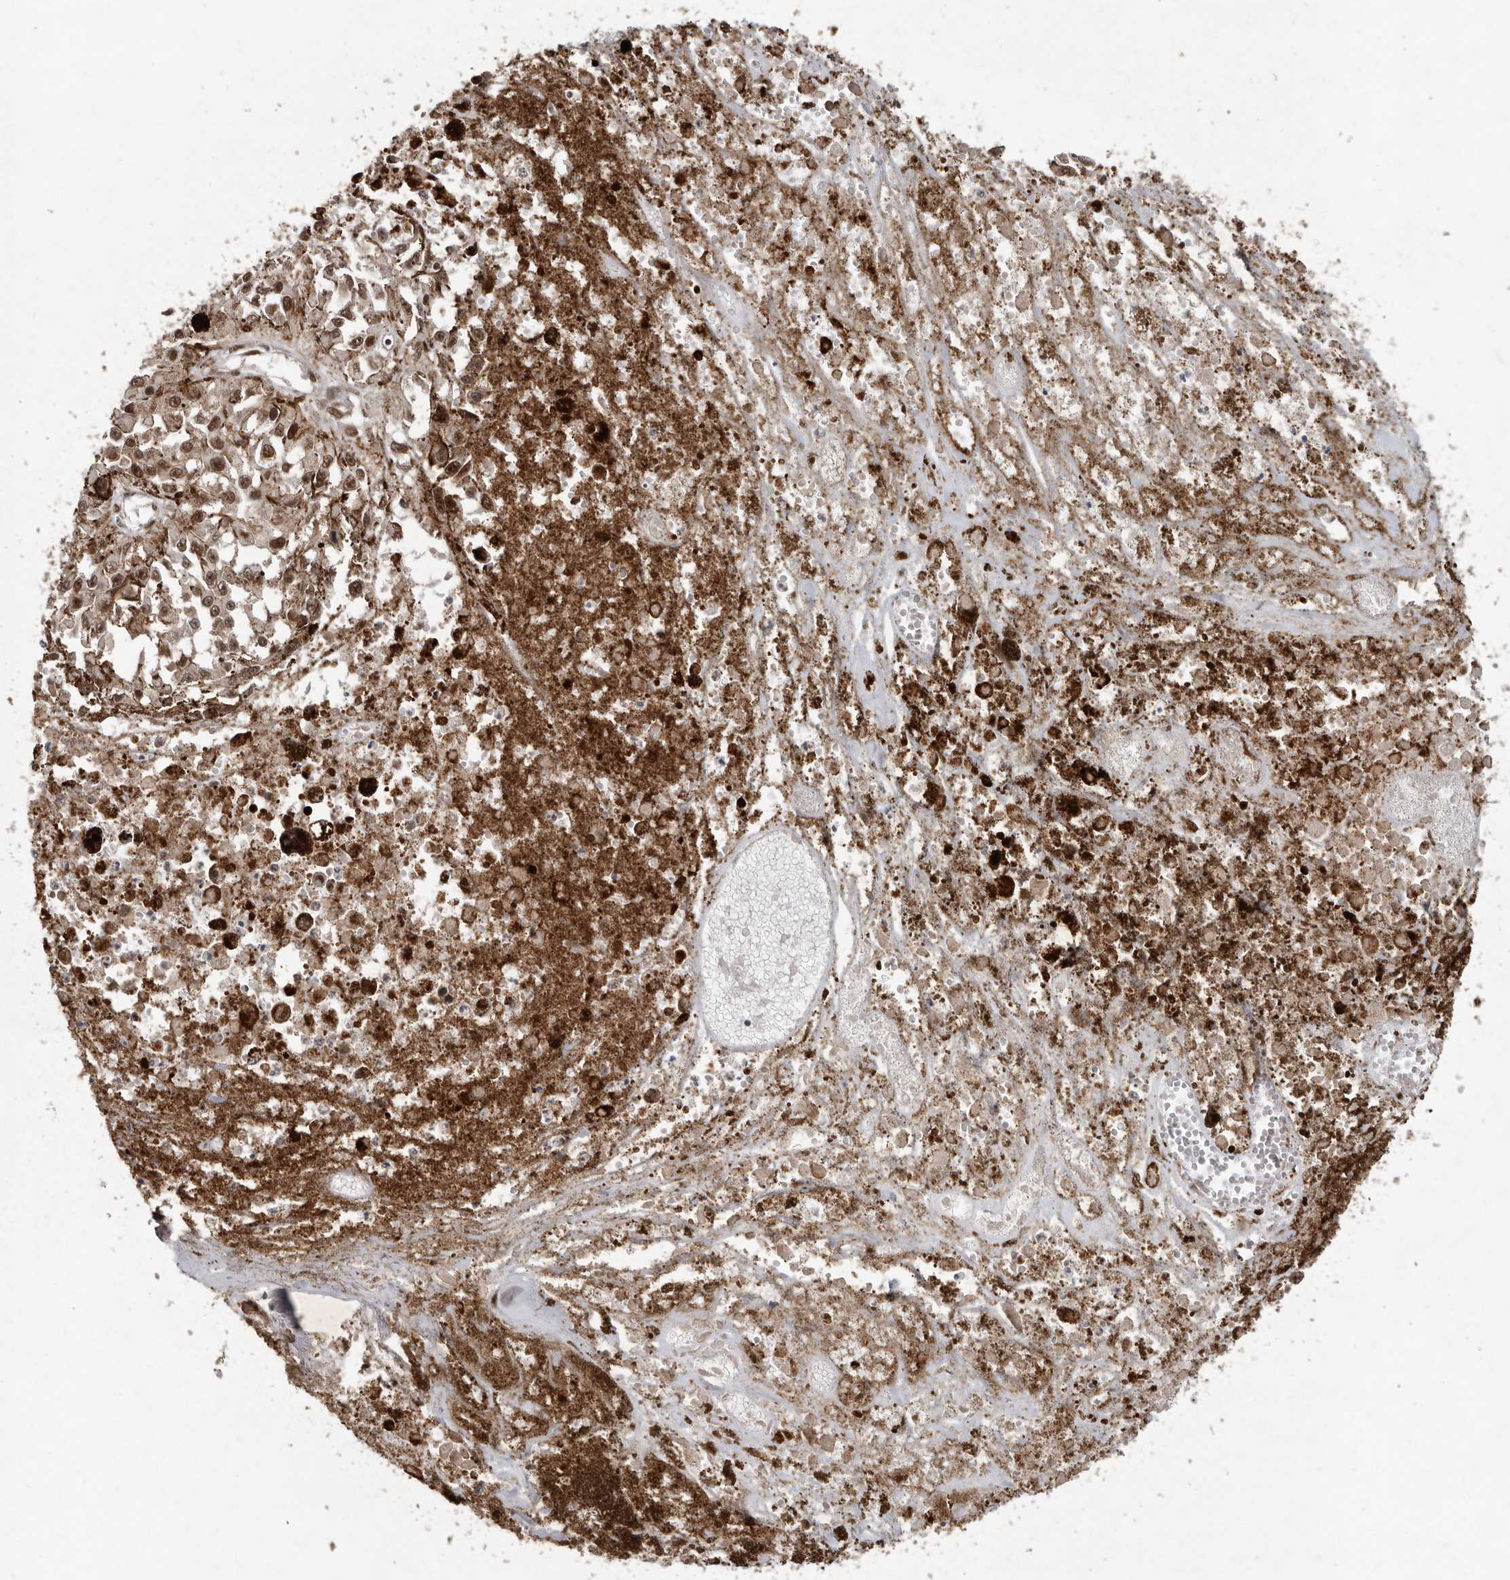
{"staining": {"intensity": "moderate", "quantity": ">75%", "location": "cytoplasmic/membranous,nuclear"}, "tissue": "melanoma", "cell_type": "Tumor cells", "image_type": "cancer", "snomed": [{"axis": "morphology", "description": "Malignant melanoma, Metastatic site"}, {"axis": "topography", "description": "Lymph node"}], "caption": "This is a histology image of IHC staining of melanoma, which shows moderate expression in the cytoplasmic/membranous and nuclear of tumor cells.", "gene": "CDC27", "patient": {"sex": "male", "age": 59}}